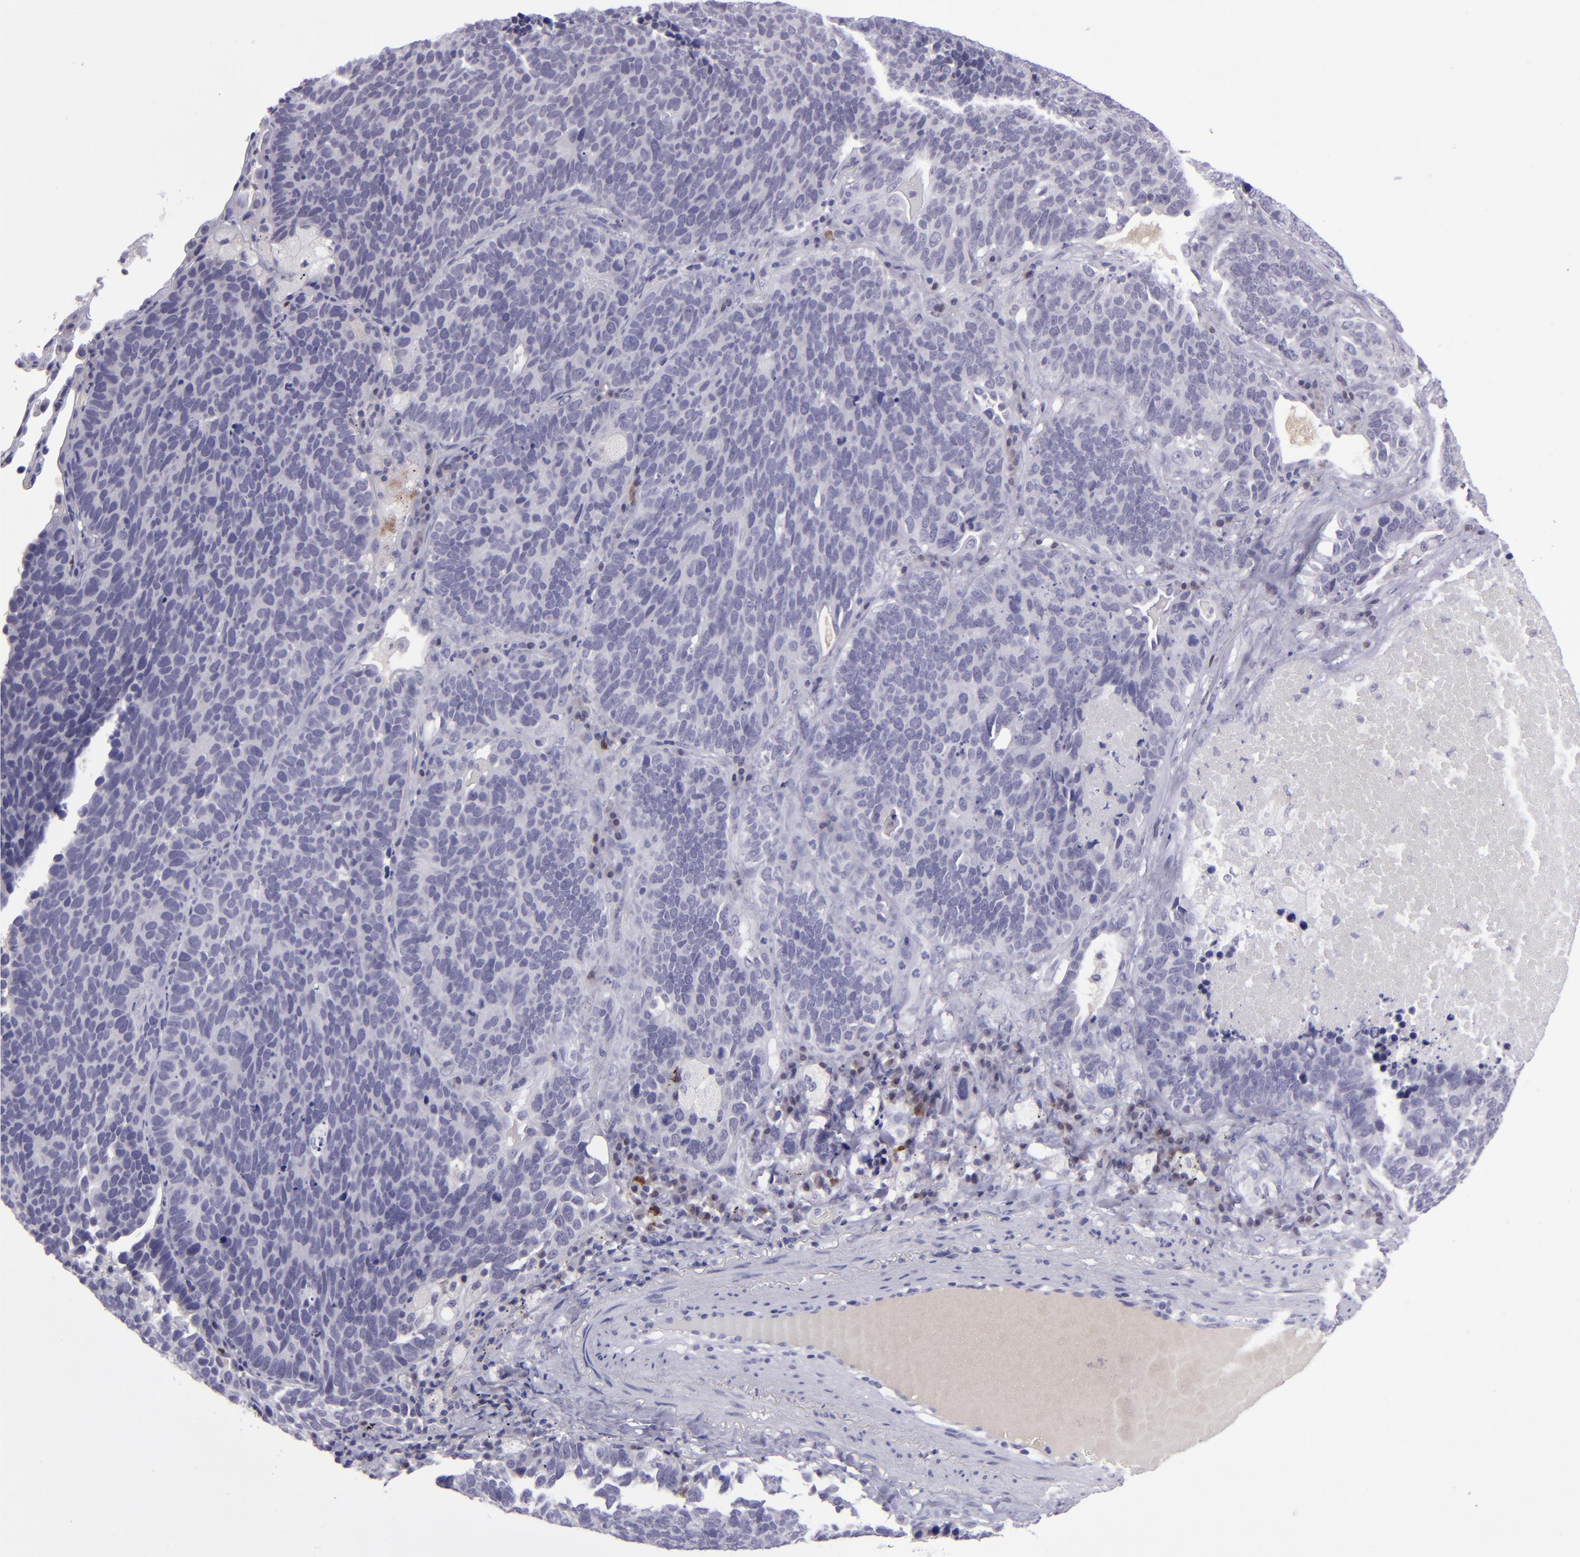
{"staining": {"intensity": "negative", "quantity": "none", "location": "none"}, "tissue": "lung cancer", "cell_type": "Tumor cells", "image_type": "cancer", "snomed": [{"axis": "morphology", "description": "Neoplasm, malignant, NOS"}, {"axis": "topography", "description": "Lung"}], "caption": "Lung cancer (neoplasm (malignant)) stained for a protein using IHC displays no positivity tumor cells.", "gene": "POU2F2", "patient": {"sex": "female", "age": 75}}